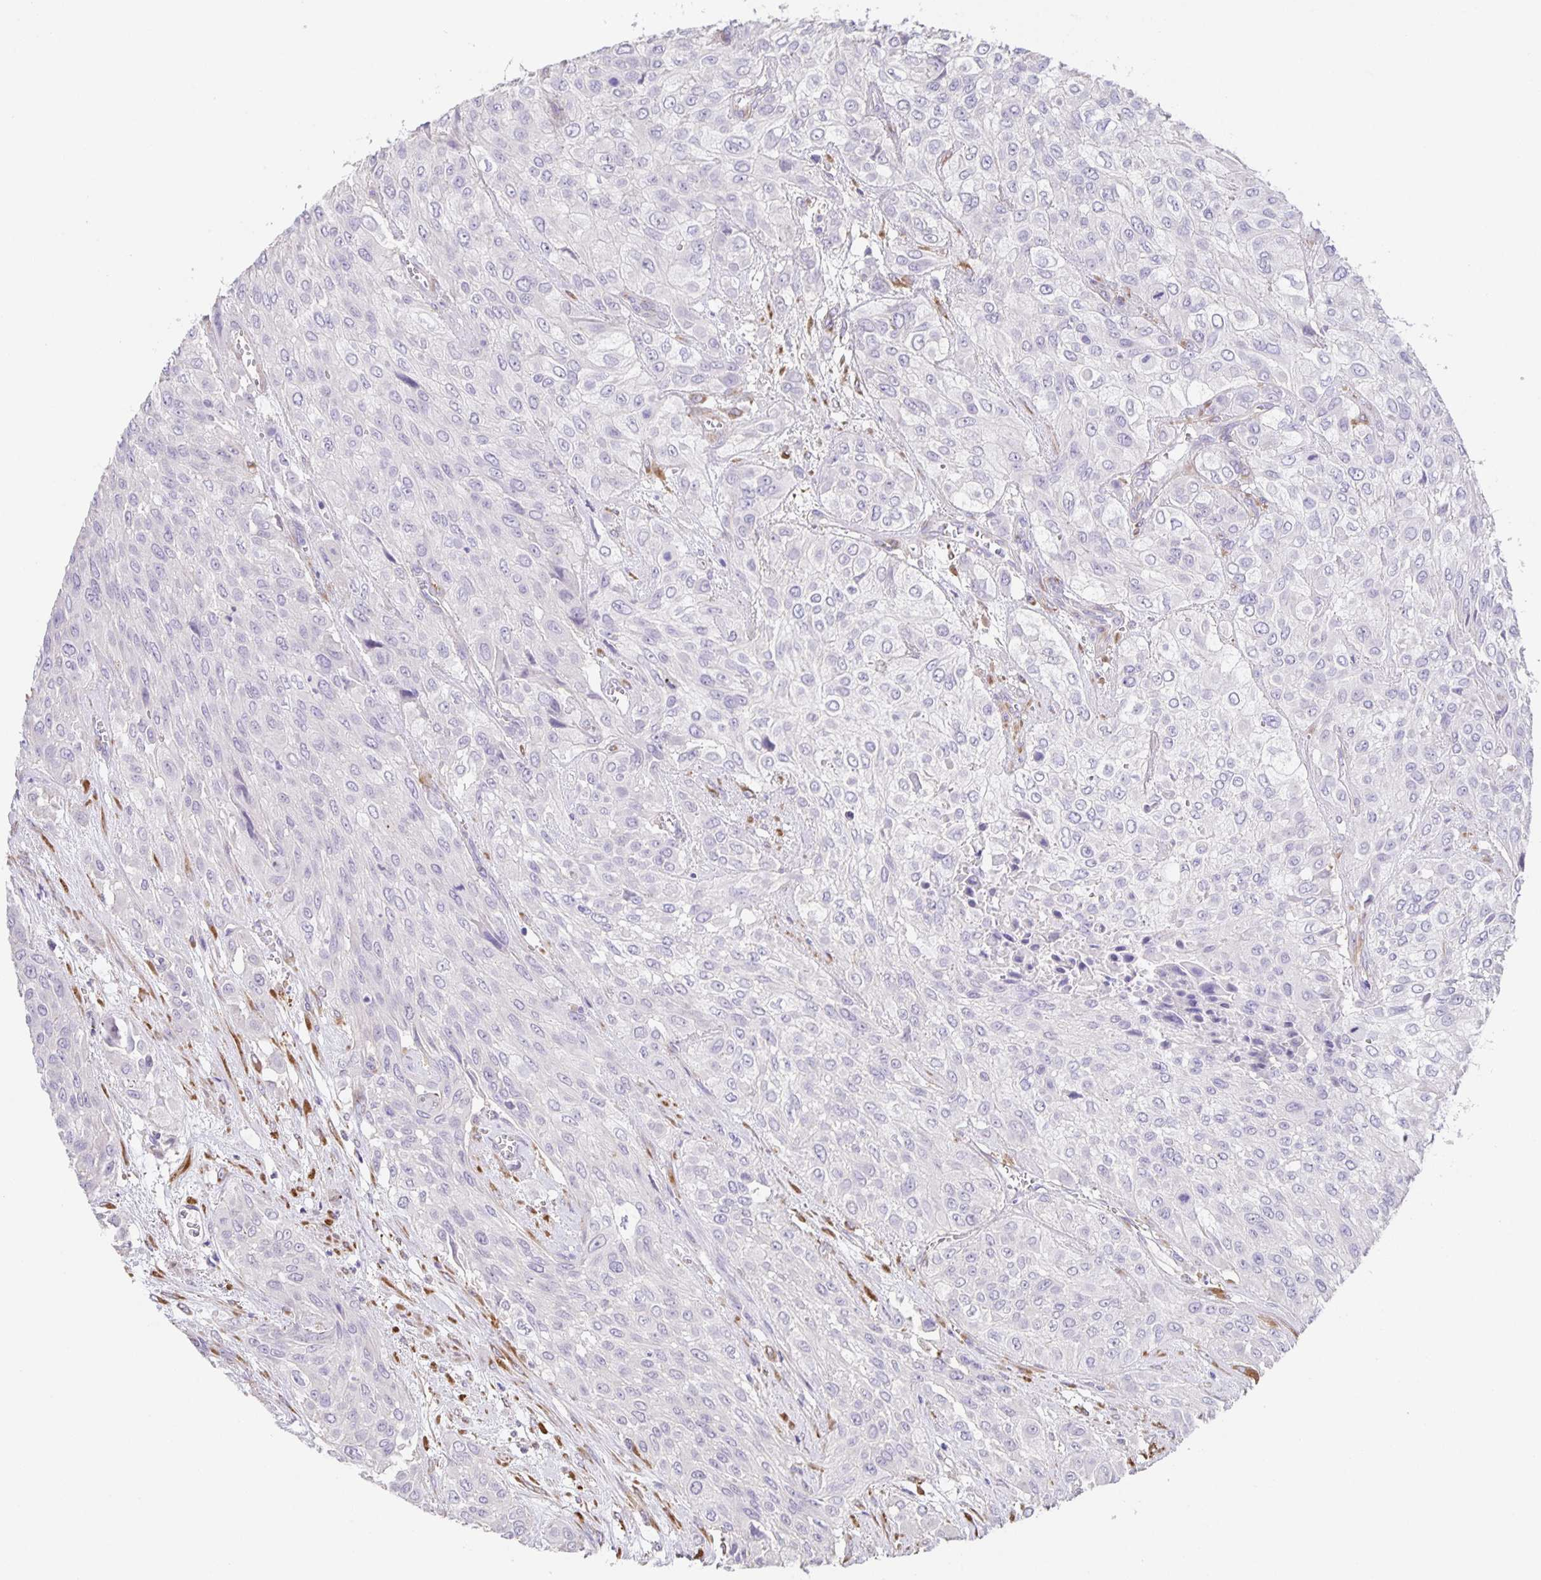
{"staining": {"intensity": "negative", "quantity": "none", "location": "none"}, "tissue": "urothelial cancer", "cell_type": "Tumor cells", "image_type": "cancer", "snomed": [{"axis": "morphology", "description": "Urothelial carcinoma, High grade"}, {"axis": "topography", "description": "Urinary bladder"}], "caption": "This image is of urothelial carcinoma (high-grade) stained with IHC to label a protein in brown with the nuclei are counter-stained blue. There is no expression in tumor cells.", "gene": "PRR36", "patient": {"sex": "male", "age": 57}}